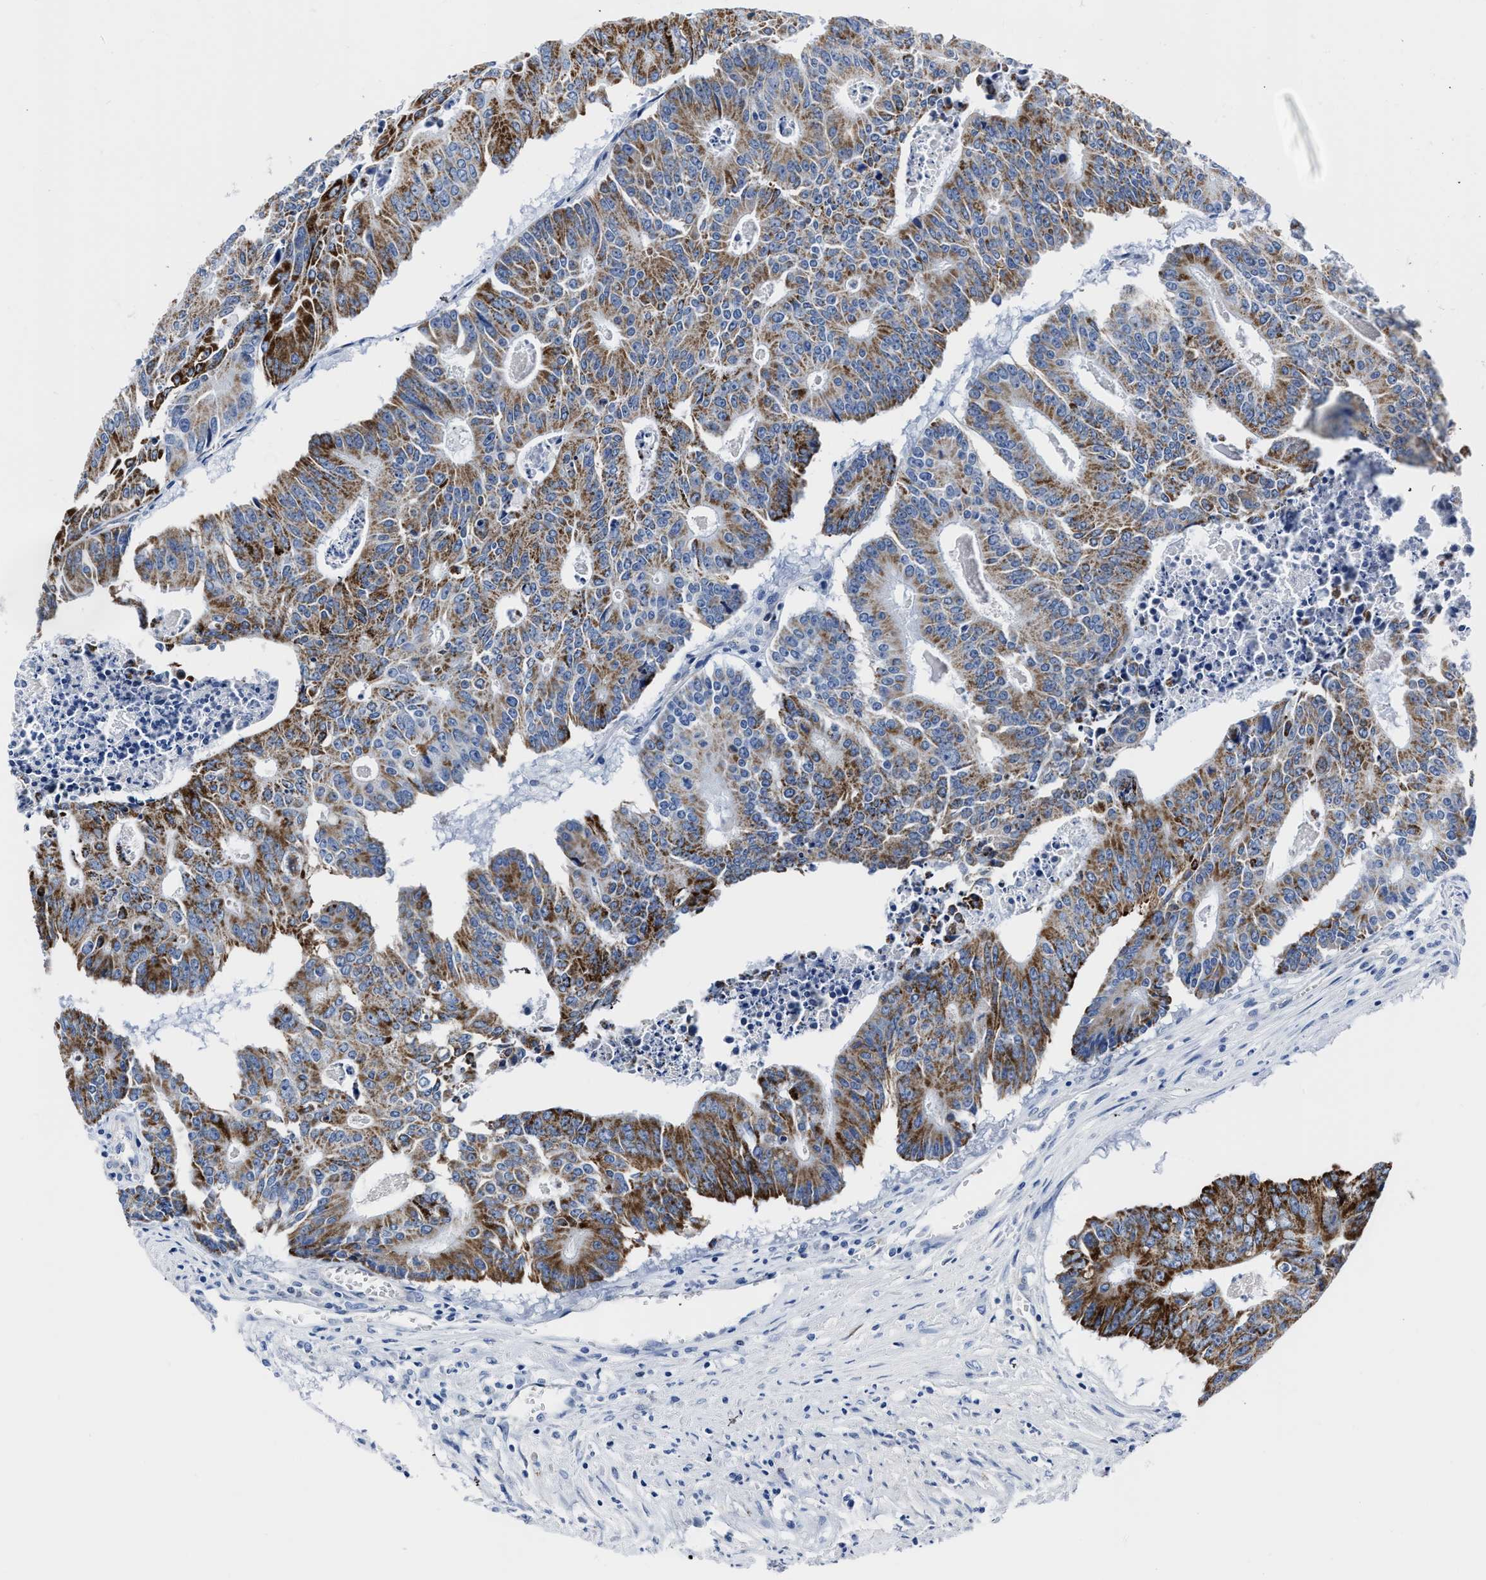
{"staining": {"intensity": "strong", "quantity": ">75%", "location": "cytoplasmic/membranous"}, "tissue": "colorectal cancer", "cell_type": "Tumor cells", "image_type": "cancer", "snomed": [{"axis": "morphology", "description": "Adenocarcinoma, NOS"}, {"axis": "topography", "description": "Colon"}], "caption": "This histopathology image exhibits IHC staining of adenocarcinoma (colorectal), with high strong cytoplasmic/membranous expression in approximately >75% of tumor cells.", "gene": "KCNMB3", "patient": {"sex": "male", "age": 87}}